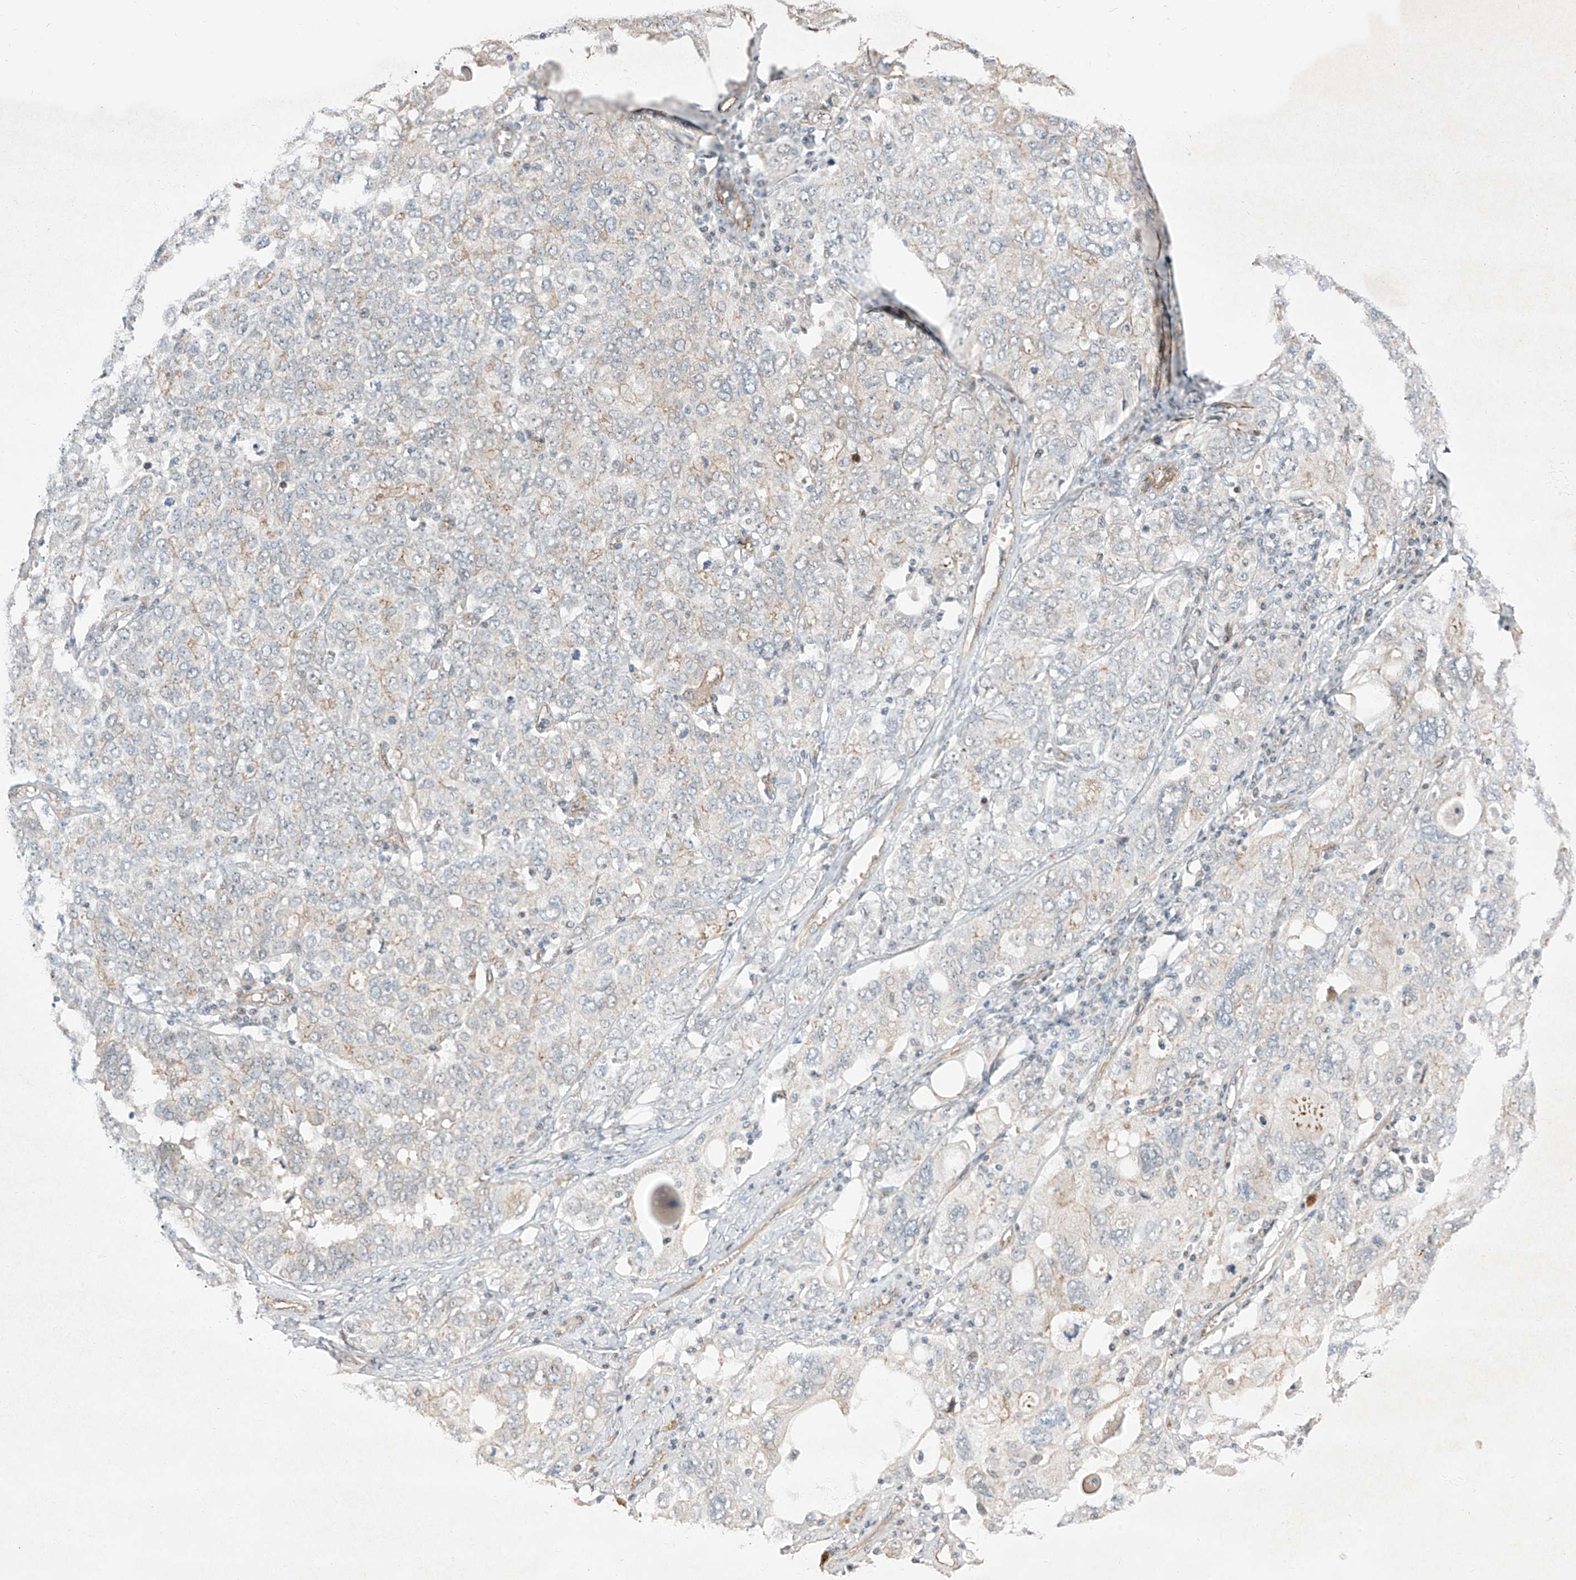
{"staining": {"intensity": "negative", "quantity": "none", "location": "none"}, "tissue": "ovarian cancer", "cell_type": "Tumor cells", "image_type": "cancer", "snomed": [{"axis": "morphology", "description": "Carcinoma, endometroid"}, {"axis": "topography", "description": "Ovary"}], "caption": "Immunohistochemistry micrograph of neoplastic tissue: human ovarian cancer stained with DAB (3,3'-diaminobenzidine) displays no significant protein positivity in tumor cells.", "gene": "EPHX4", "patient": {"sex": "female", "age": 62}}